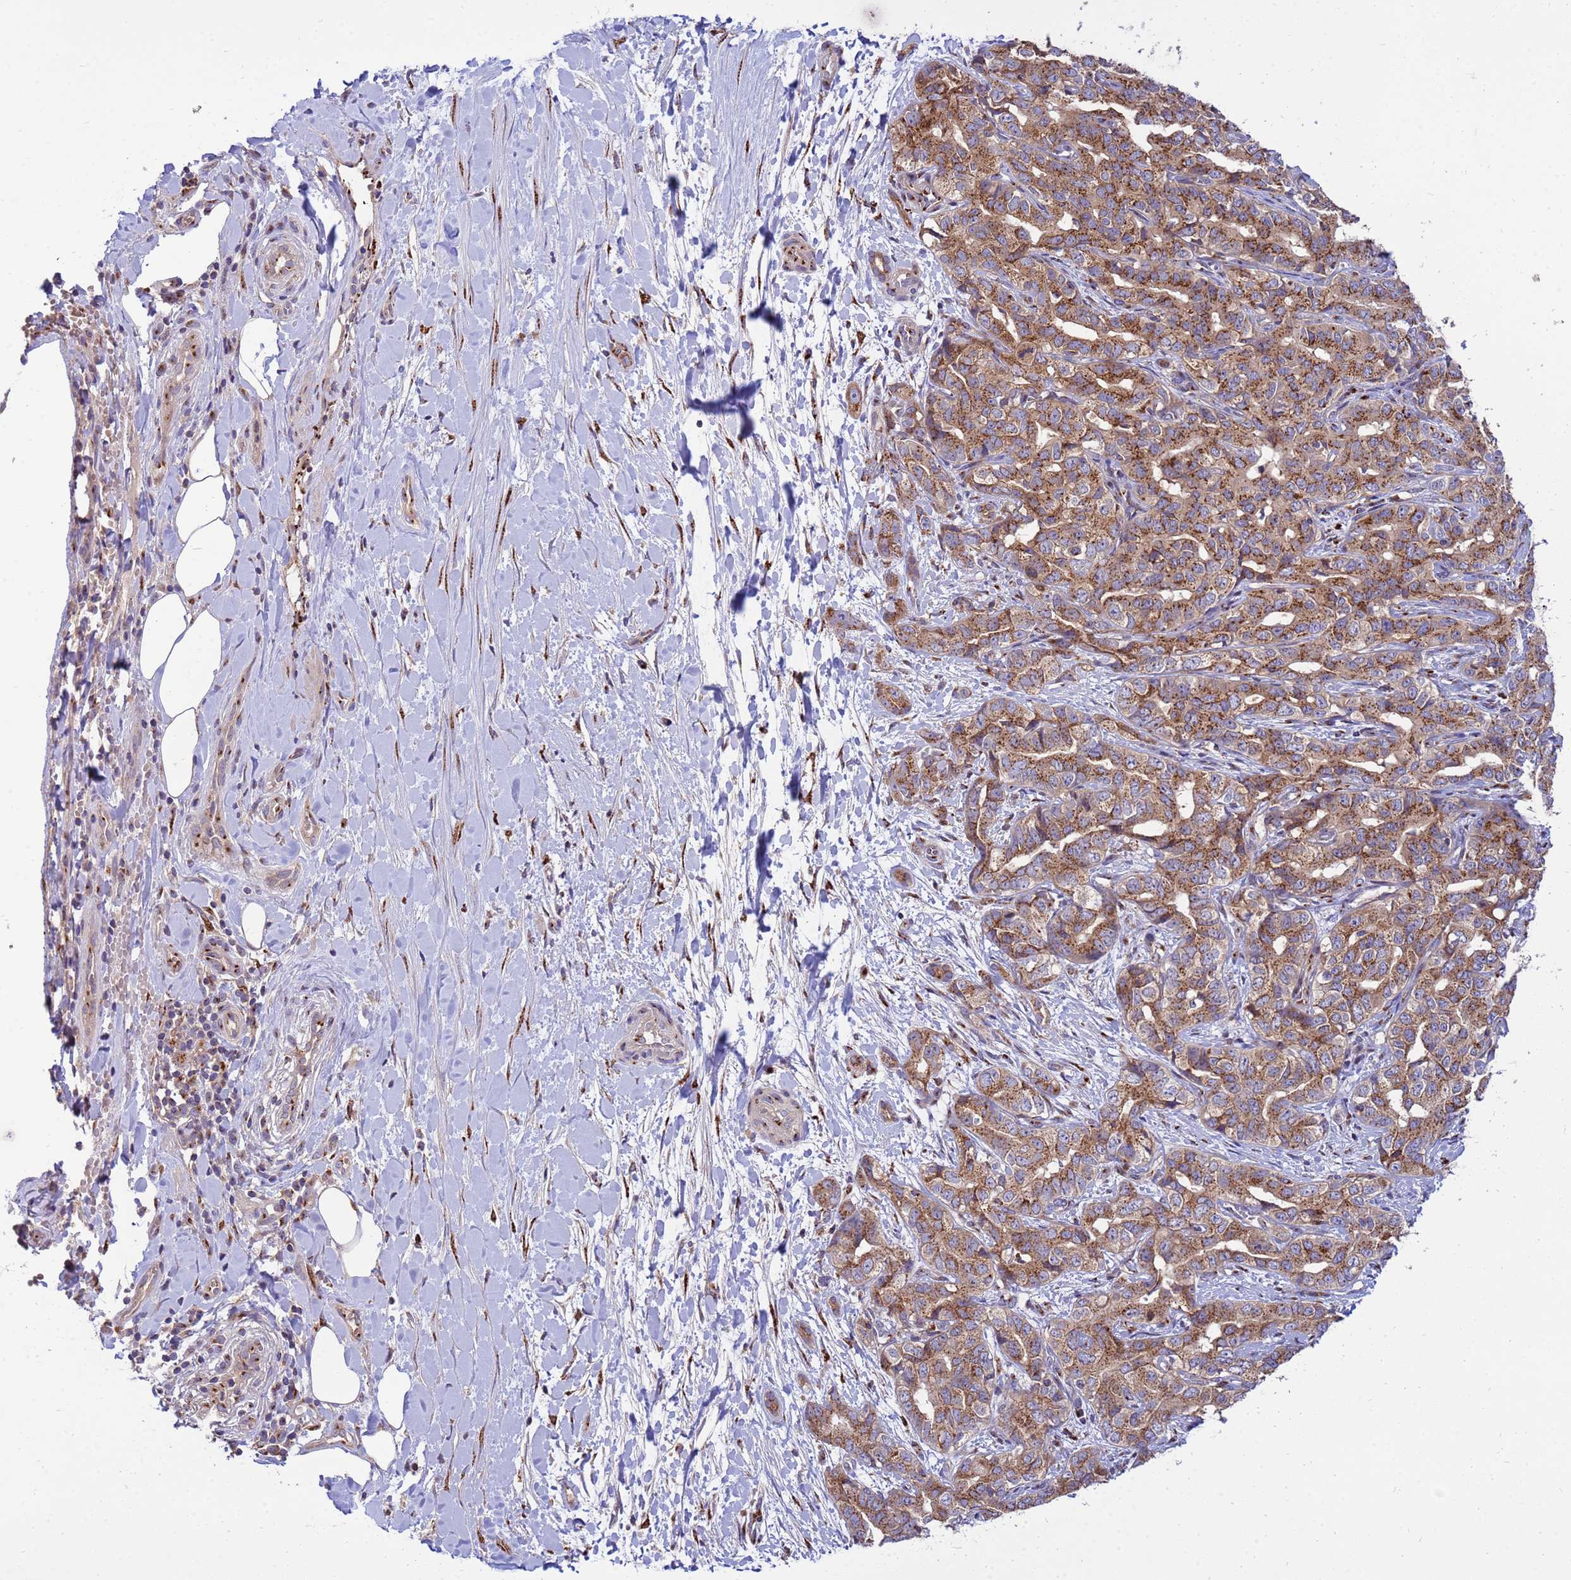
{"staining": {"intensity": "moderate", "quantity": ">75%", "location": "cytoplasmic/membranous"}, "tissue": "liver cancer", "cell_type": "Tumor cells", "image_type": "cancer", "snomed": [{"axis": "morphology", "description": "Cholangiocarcinoma"}, {"axis": "topography", "description": "Liver"}], "caption": "Human liver cholangiocarcinoma stained for a protein (brown) demonstrates moderate cytoplasmic/membranous positive expression in approximately >75% of tumor cells.", "gene": "HPS3", "patient": {"sex": "male", "age": 59}}